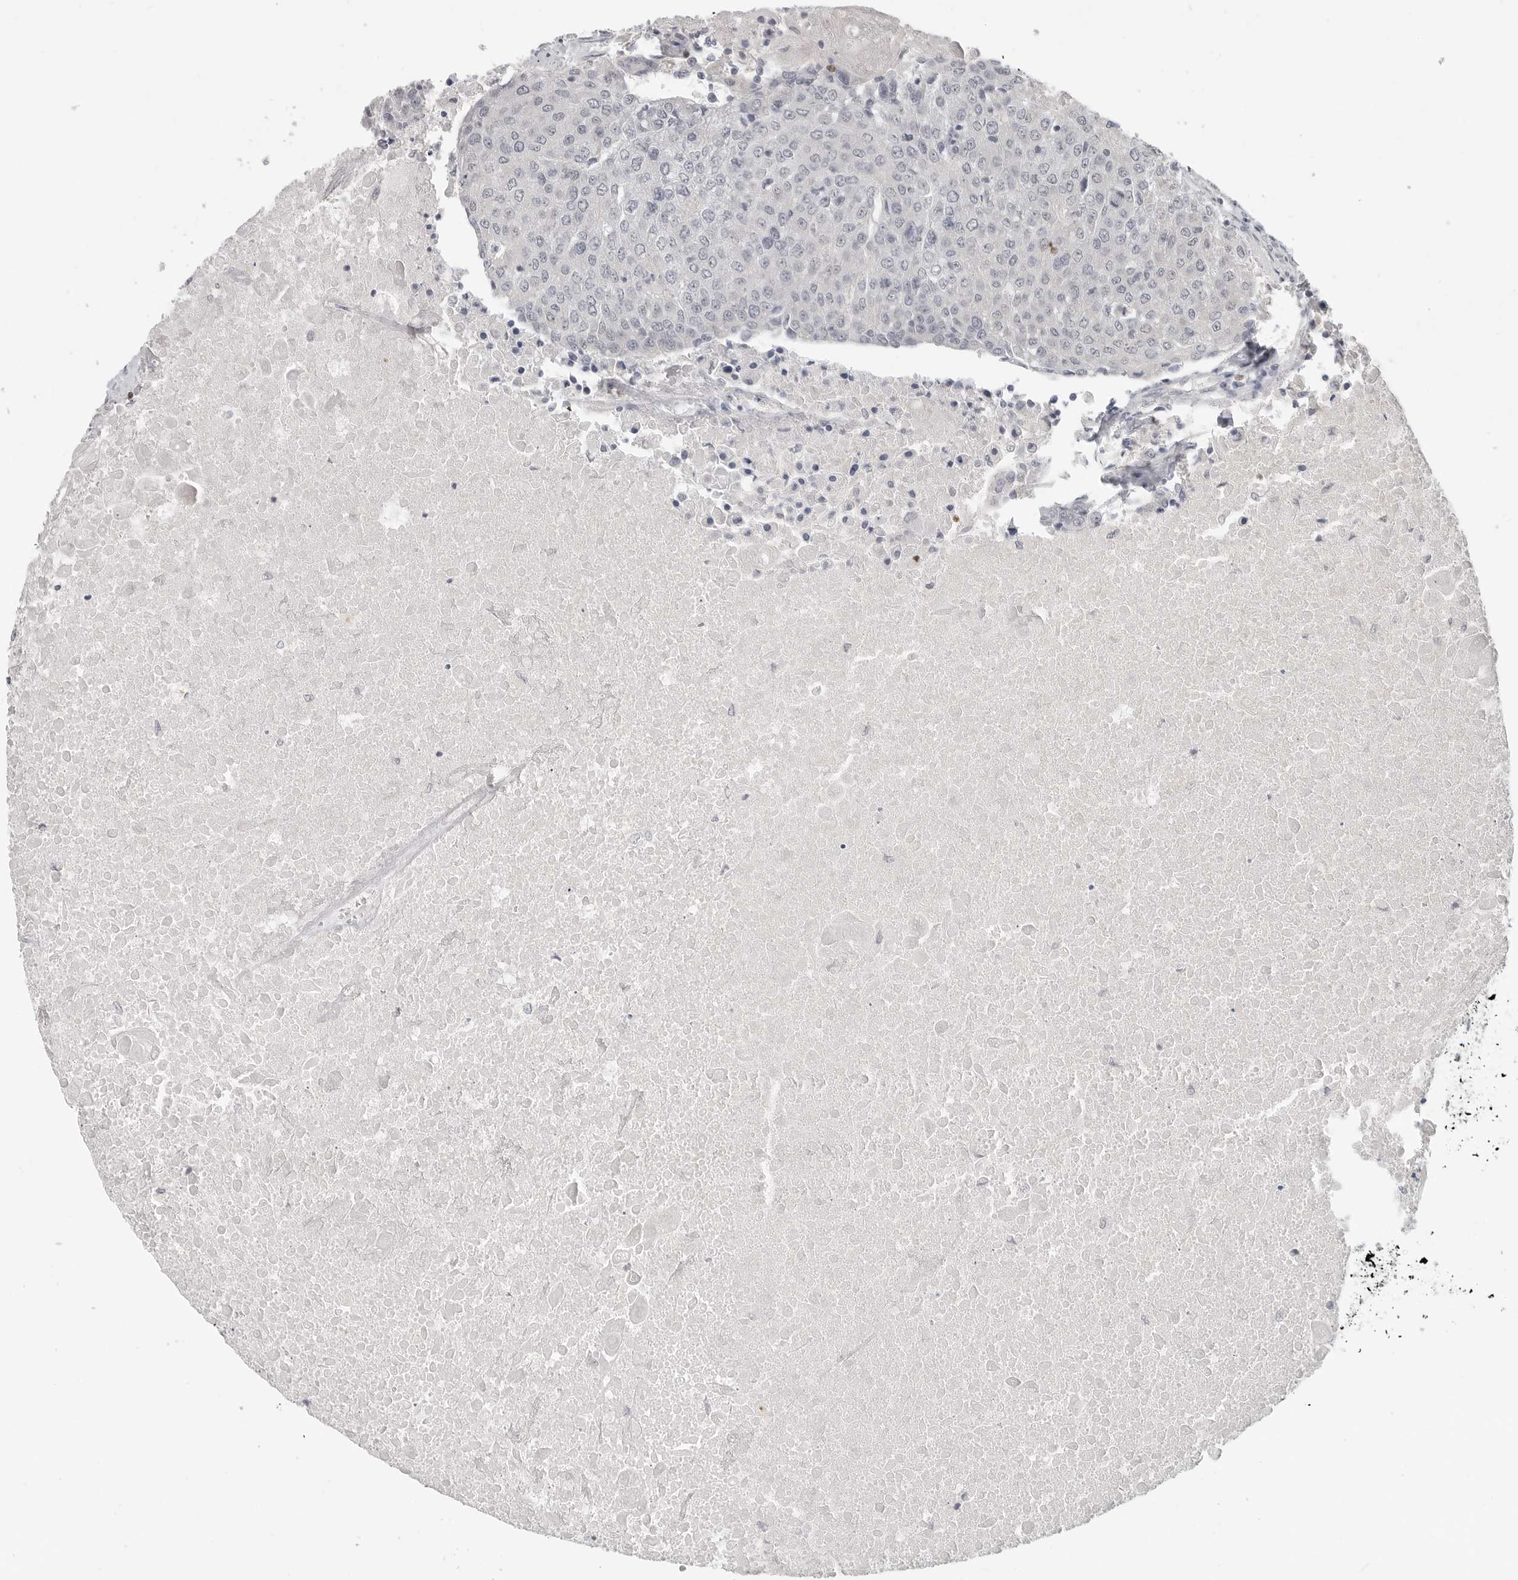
{"staining": {"intensity": "negative", "quantity": "none", "location": "none"}, "tissue": "urothelial cancer", "cell_type": "Tumor cells", "image_type": "cancer", "snomed": [{"axis": "morphology", "description": "Urothelial carcinoma, High grade"}, {"axis": "topography", "description": "Urinary bladder"}], "caption": "Tumor cells show no significant positivity in urothelial cancer.", "gene": "FOXP3", "patient": {"sex": "female", "age": 85}}